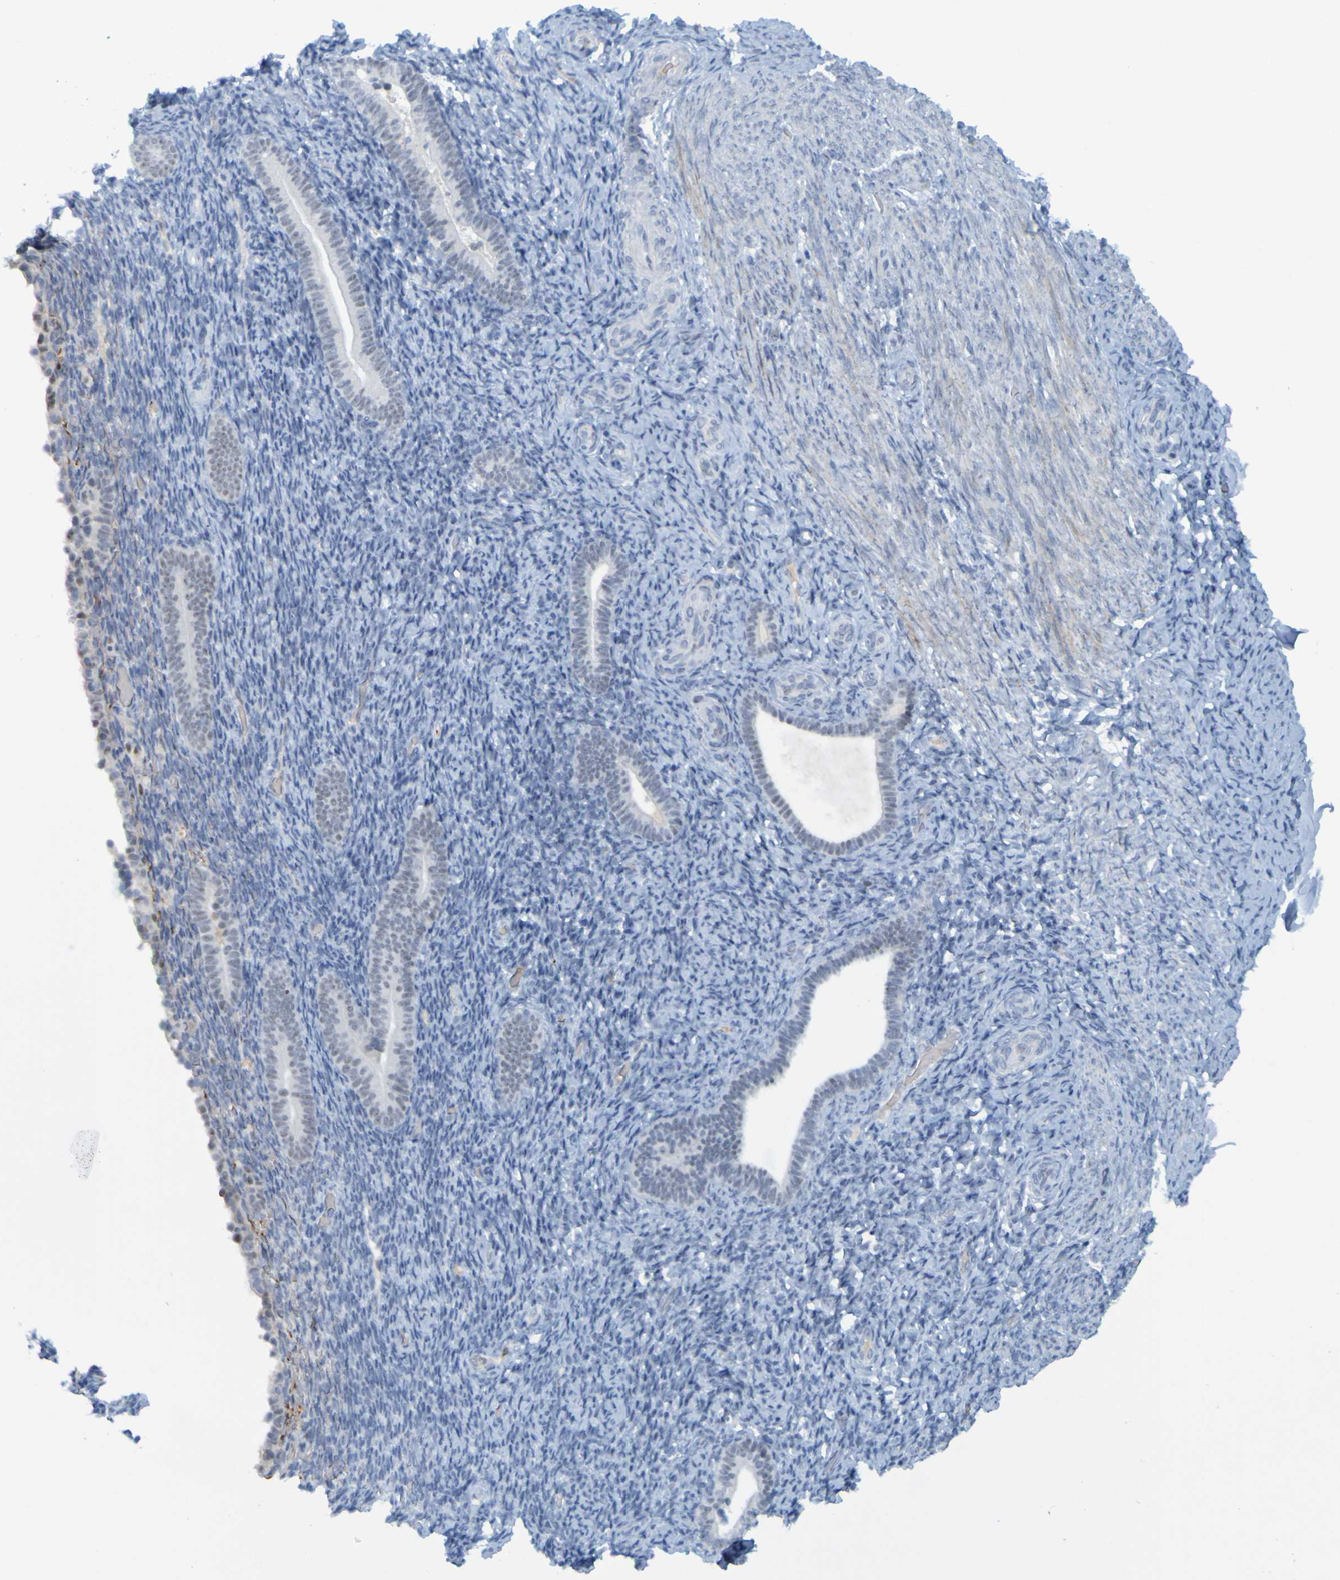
{"staining": {"intensity": "negative", "quantity": "none", "location": "none"}, "tissue": "endometrium", "cell_type": "Cells in endometrial stroma", "image_type": "normal", "snomed": [{"axis": "morphology", "description": "Normal tissue, NOS"}, {"axis": "topography", "description": "Endometrium"}], "caption": "A high-resolution image shows IHC staining of unremarkable endometrium, which exhibits no significant positivity in cells in endometrial stroma. The staining is performed using DAB (3,3'-diaminobenzidine) brown chromogen with nuclei counter-stained in using hematoxylin.", "gene": "USP36", "patient": {"sex": "female", "age": 51}}